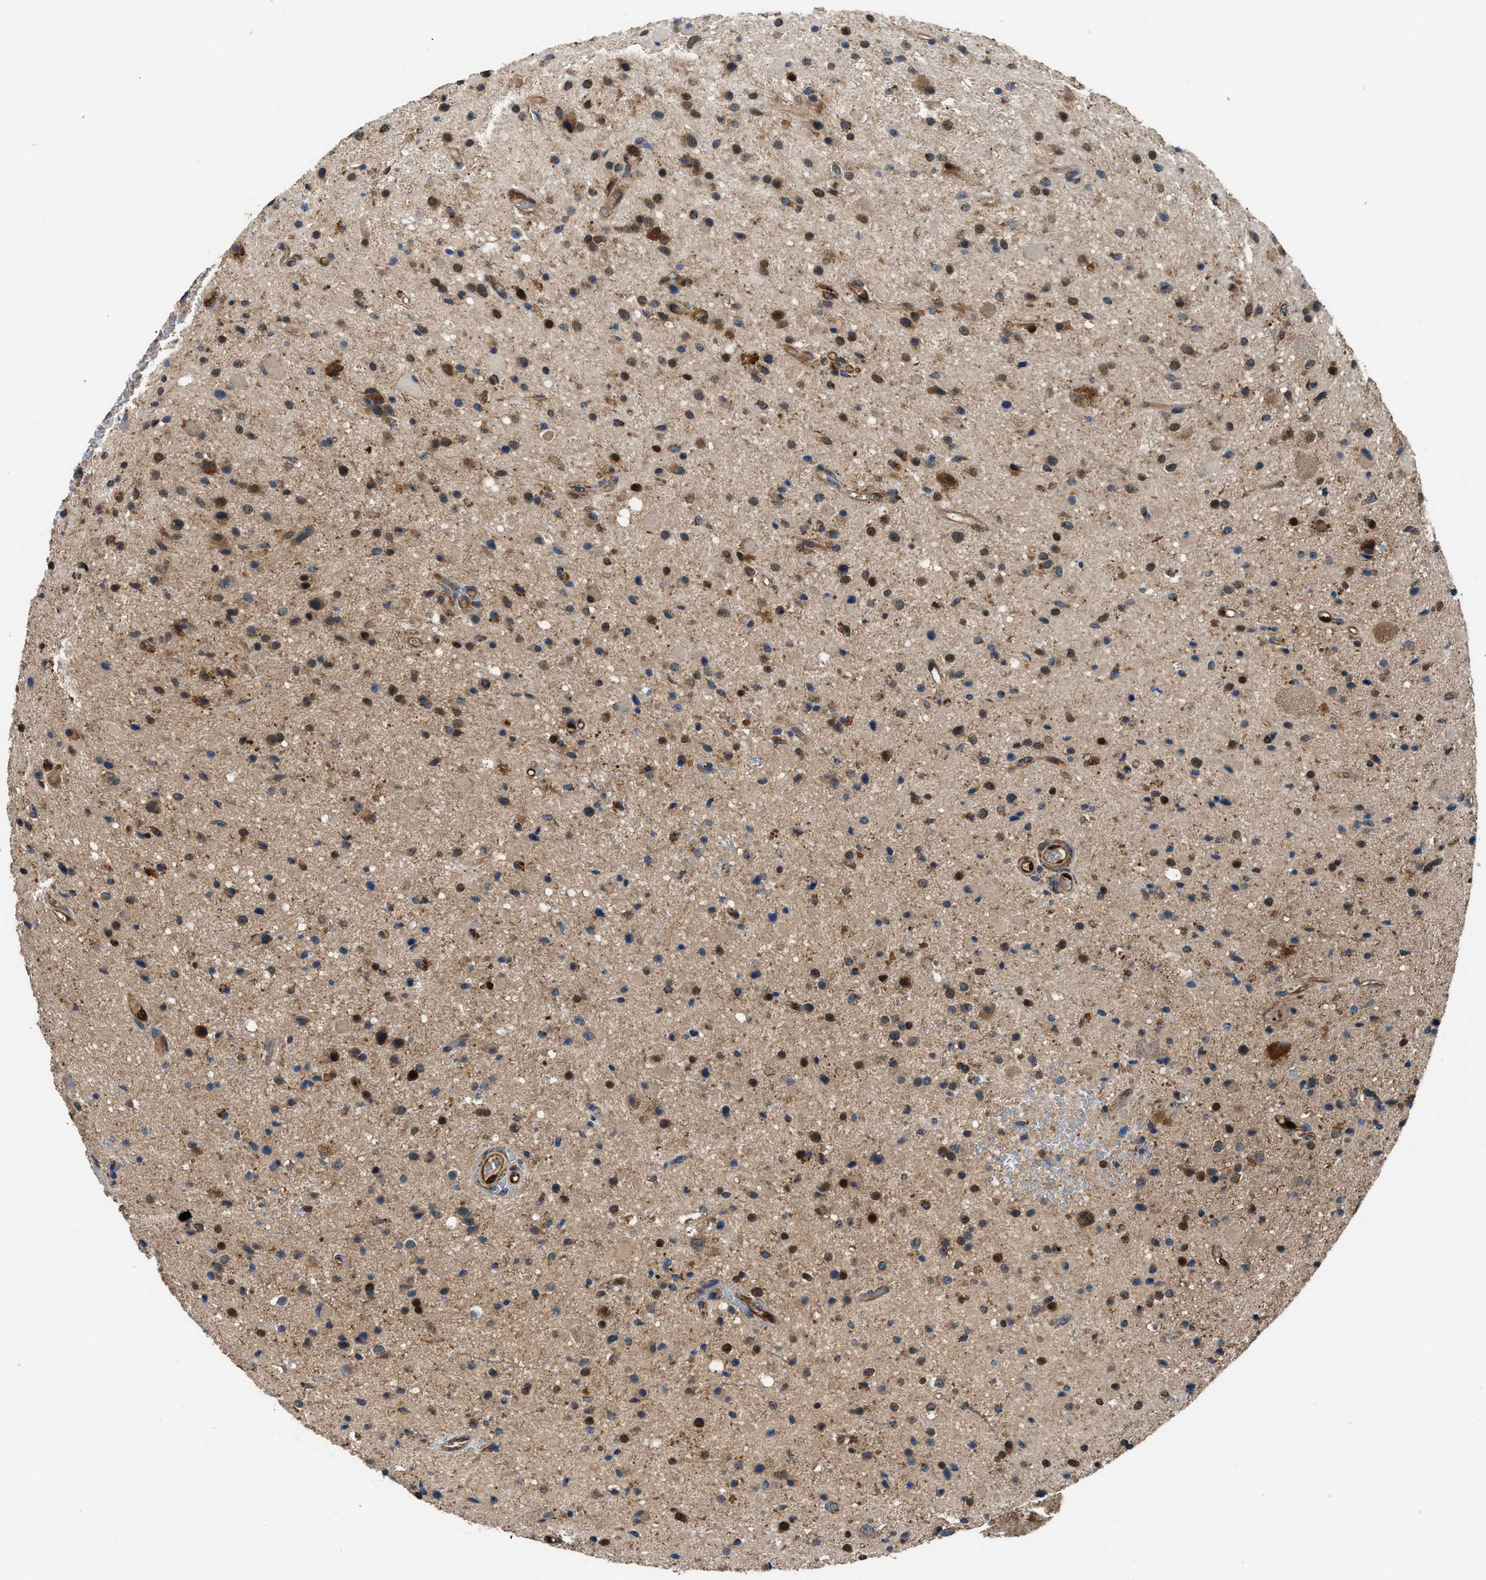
{"staining": {"intensity": "moderate", "quantity": ">75%", "location": "cytoplasmic/membranous,nuclear"}, "tissue": "glioma", "cell_type": "Tumor cells", "image_type": "cancer", "snomed": [{"axis": "morphology", "description": "Glioma, malignant, High grade"}, {"axis": "topography", "description": "Brain"}], "caption": "Immunohistochemical staining of glioma displays medium levels of moderate cytoplasmic/membranous and nuclear protein staining in about >75% of tumor cells.", "gene": "PPA1", "patient": {"sex": "male", "age": 33}}